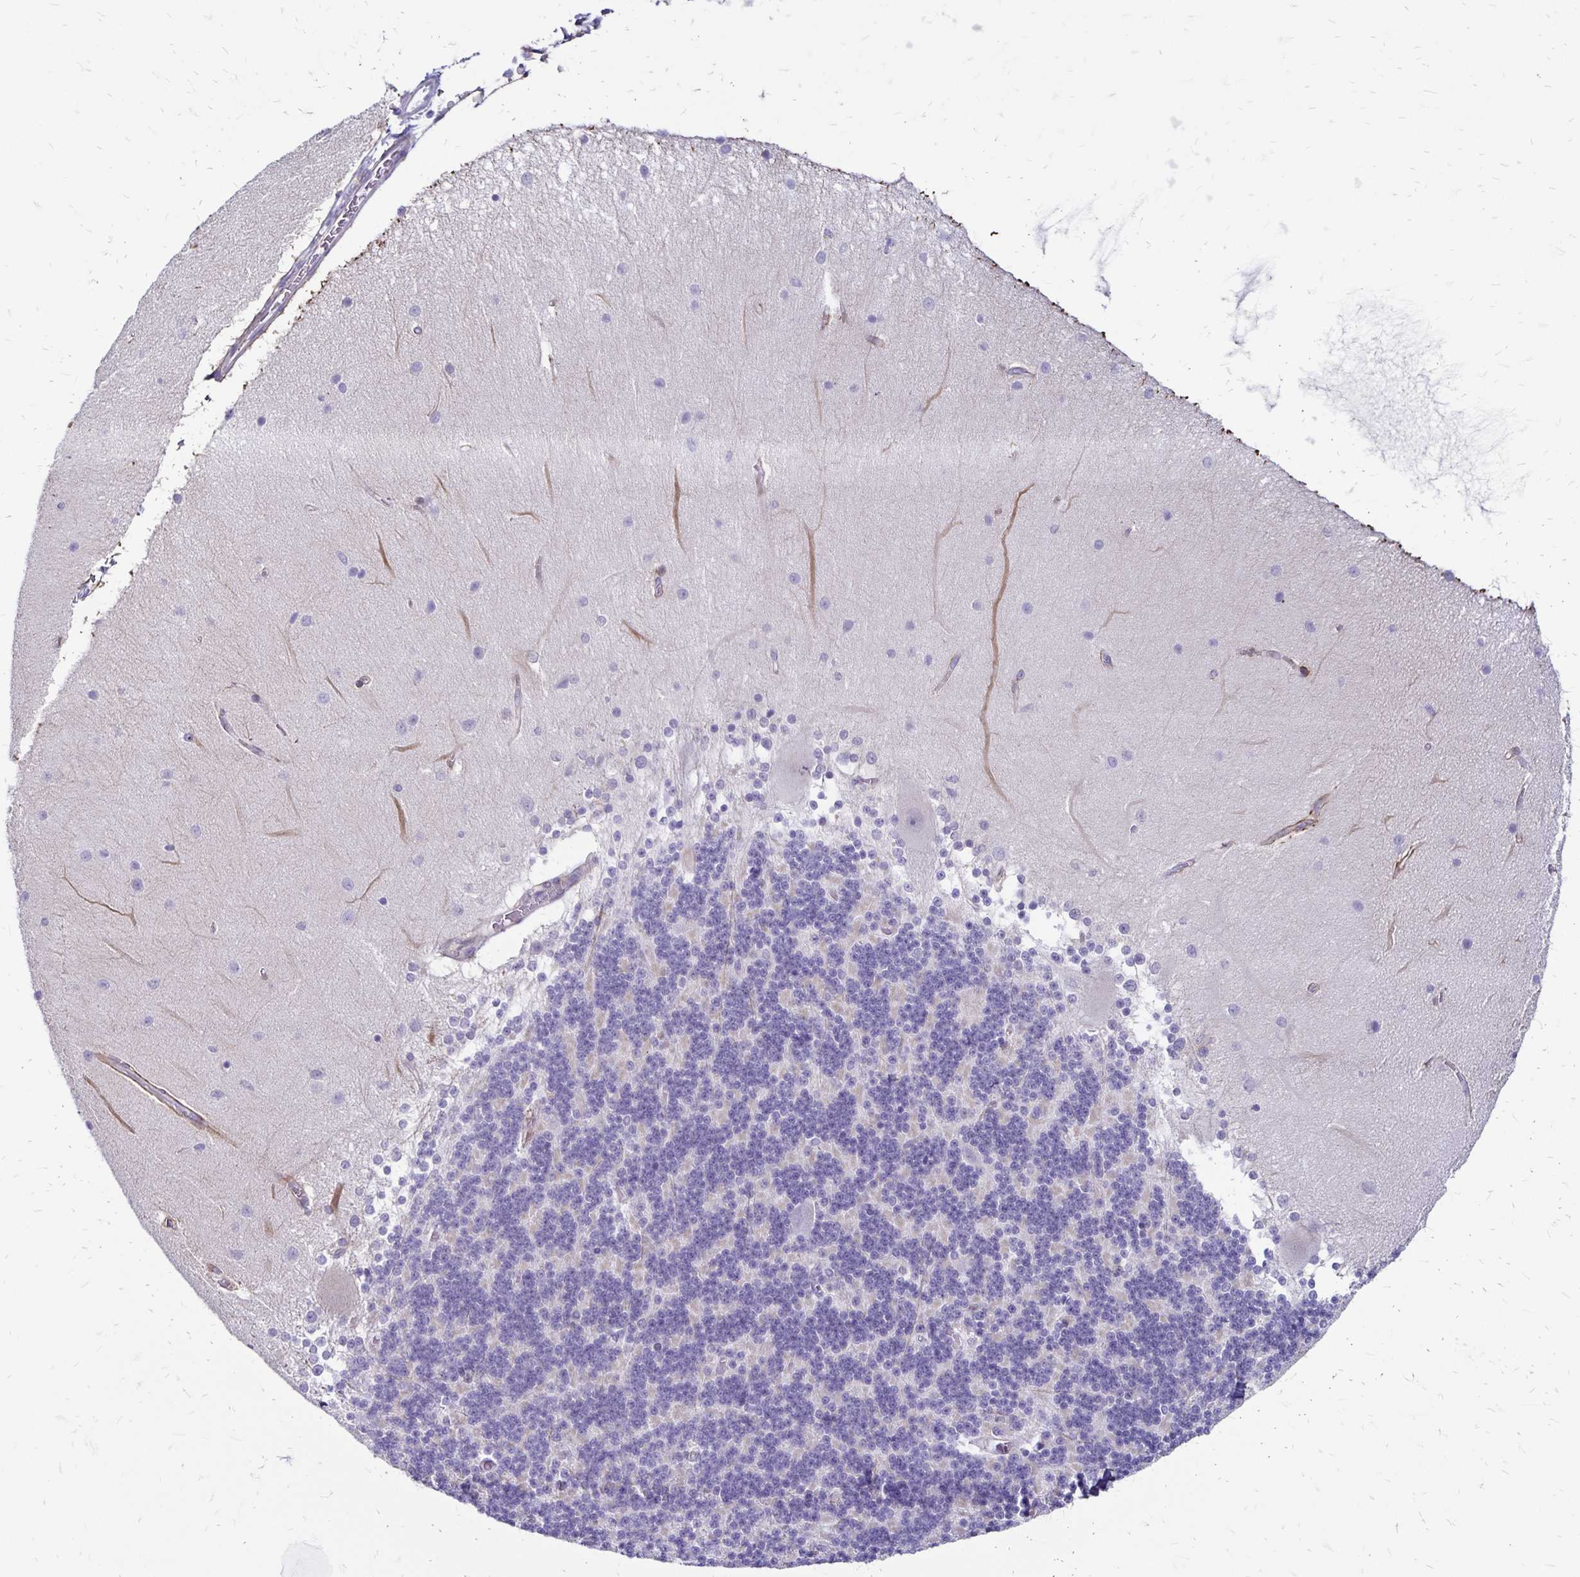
{"staining": {"intensity": "moderate", "quantity": "25%-75%", "location": "cytoplasmic/membranous"}, "tissue": "cerebellum", "cell_type": "Cells in granular layer", "image_type": "normal", "snomed": [{"axis": "morphology", "description": "Normal tissue, NOS"}, {"axis": "topography", "description": "Cerebellum"}], "caption": "Cells in granular layer display medium levels of moderate cytoplasmic/membranous staining in approximately 25%-75% of cells in benign human cerebellum. (Stains: DAB in brown, nuclei in blue, Microscopy: brightfield microscopy at high magnification).", "gene": "TNS3", "patient": {"sex": "female", "age": 54}}